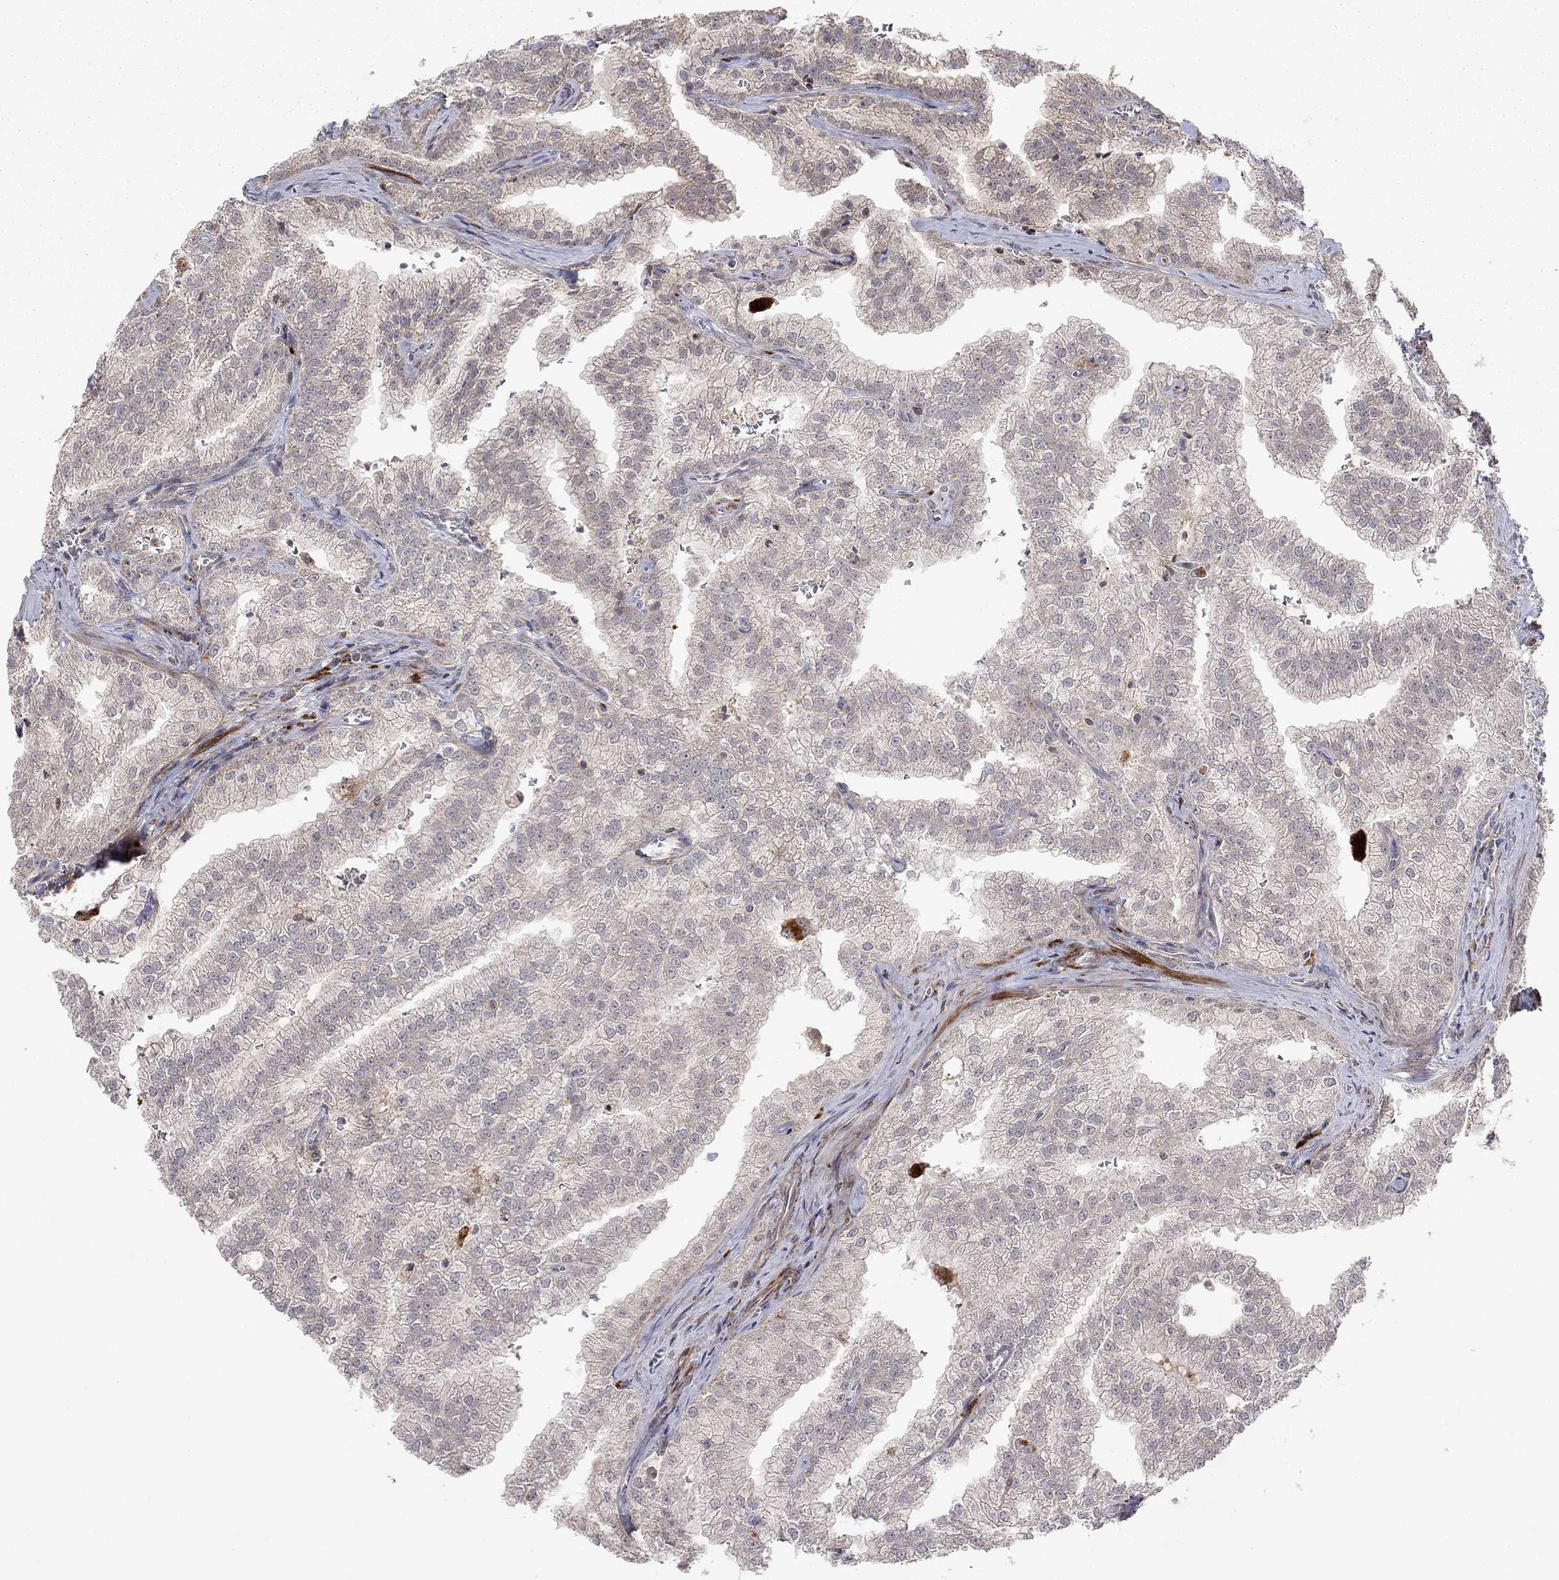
{"staining": {"intensity": "negative", "quantity": "none", "location": "none"}, "tissue": "prostate cancer", "cell_type": "Tumor cells", "image_type": "cancer", "snomed": [{"axis": "morphology", "description": "Adenocarcinoma, NOS"}, {"axis": "topography", "description": "Prostate"}], "caption": "An IHC micrograph of prostate cancer is shown. There is no staining in tumor cells of prostate cancer.", "gene": "IDS", "patient": {"sex": "male", "age": 70}}